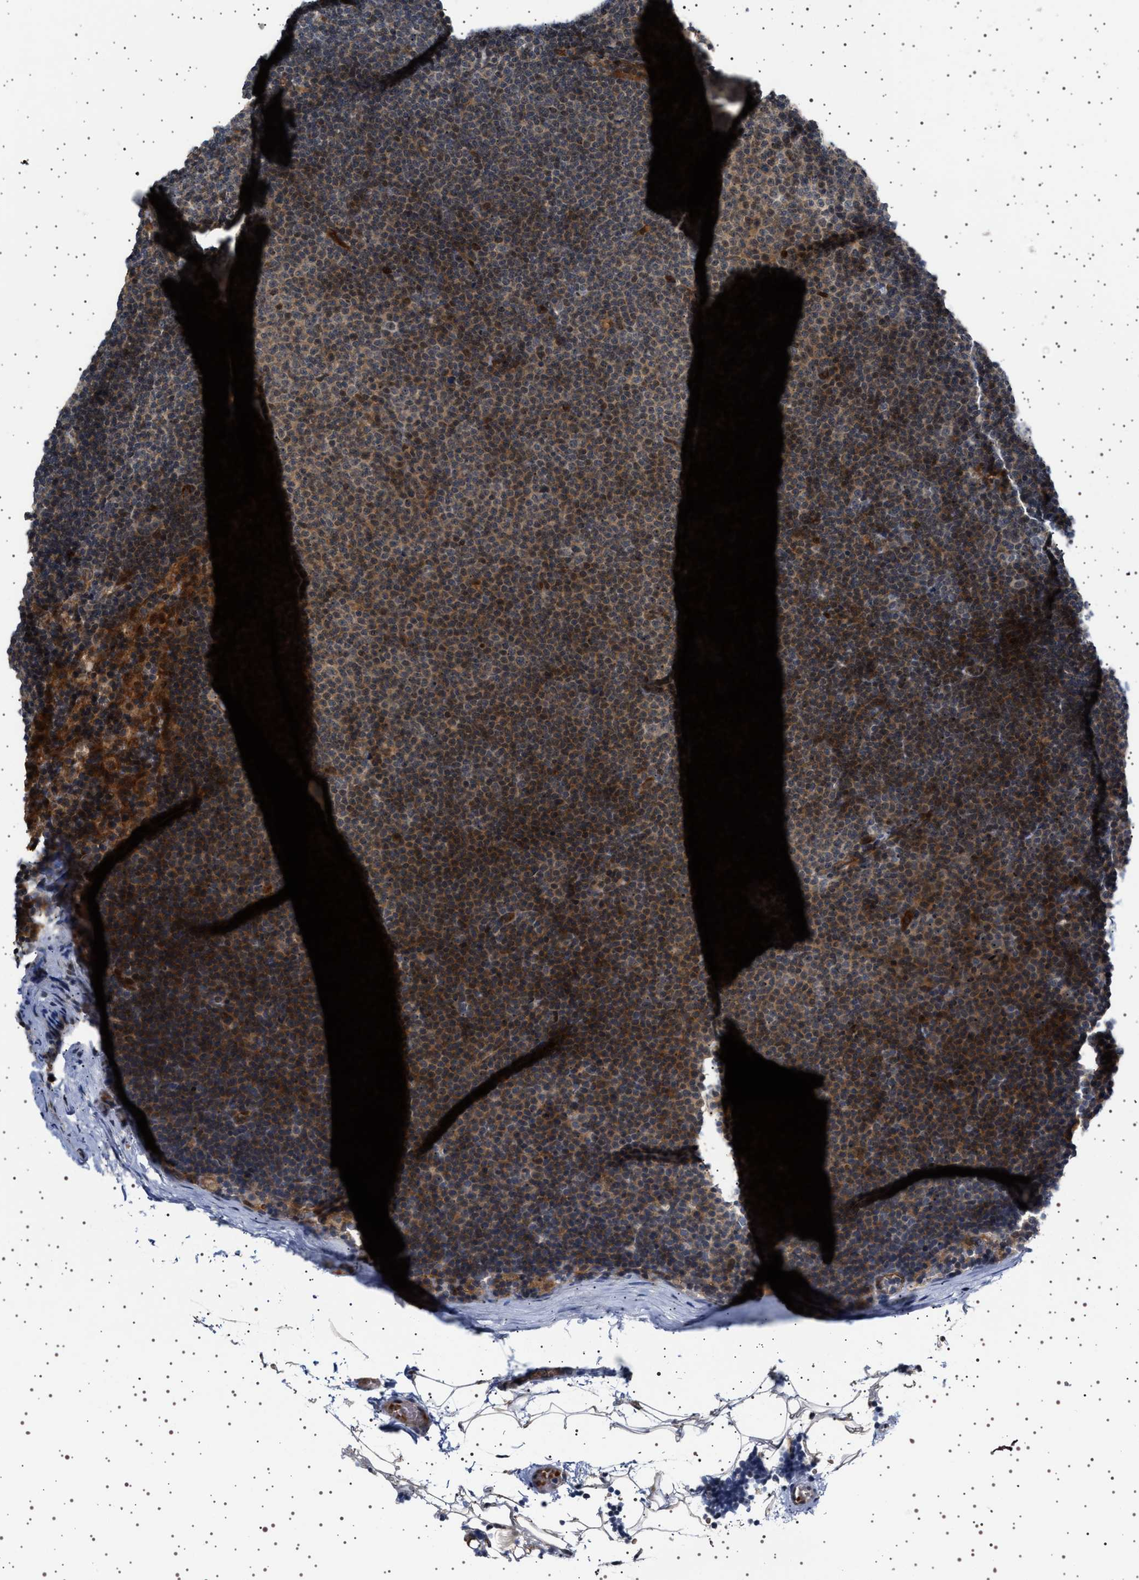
{"staining": {"intensity": "moderate", "quantity": "<25%", "location": "cytoplasmic/membranous"}, "tissue": "lymphoma", "cell_type": "Tumor cells", "image_type": "cancer", "snomed": [{"axis": "morphology", "description": "Malignant lymphoma, non-Hodgkin's type, Low grade"}, {"axis": "topography", "description": "Lymph node"}], "caption": "Lymphoma tissue reveals moderate cytoplasmic/membranous positivity in about <25% of tumor cells", "gene": "BAG3", "patient": {"sex": "female", "age": 53}}